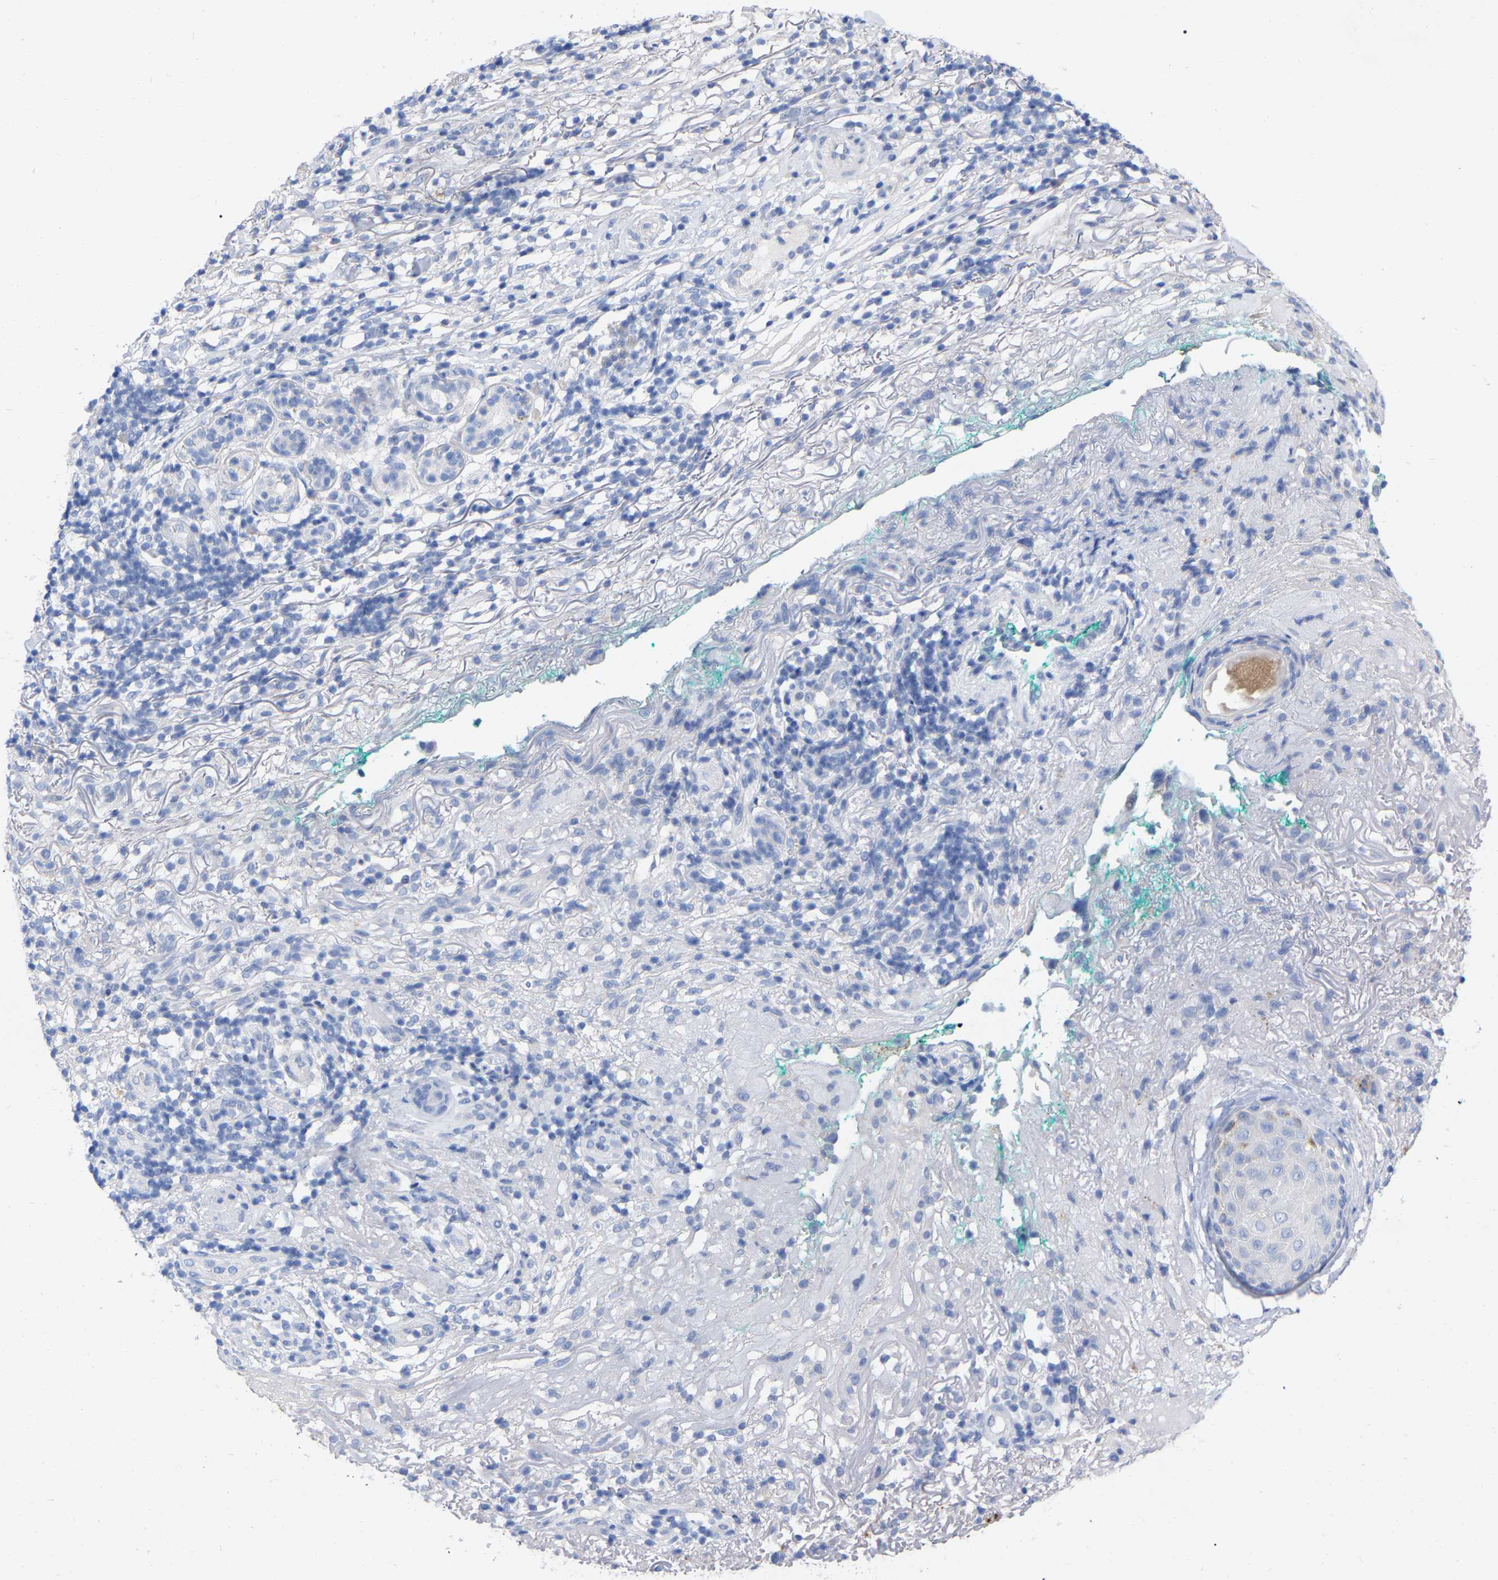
{"staining": {"intensity": "negative", "quantity": "none", "location": "none"}, "tissue": "melanoma", "cell_type": "Tumor cells", "image_type": "cancer", "snomed": [{"axis": "morphology", "description": "Necrosis, NOS"}, {"axis": "morphology", "description": "Malignant melanoma, NOS"}, {"axis": "topography", "description": "Skin"}], "caption": "This is a histopathology image of immunohistochemistry (IHC) staining of malignant melanoma, which shows no staining in tumor cells.", "gene": "HAPLN1", "patient": {"sex": "female", "age": 87}}